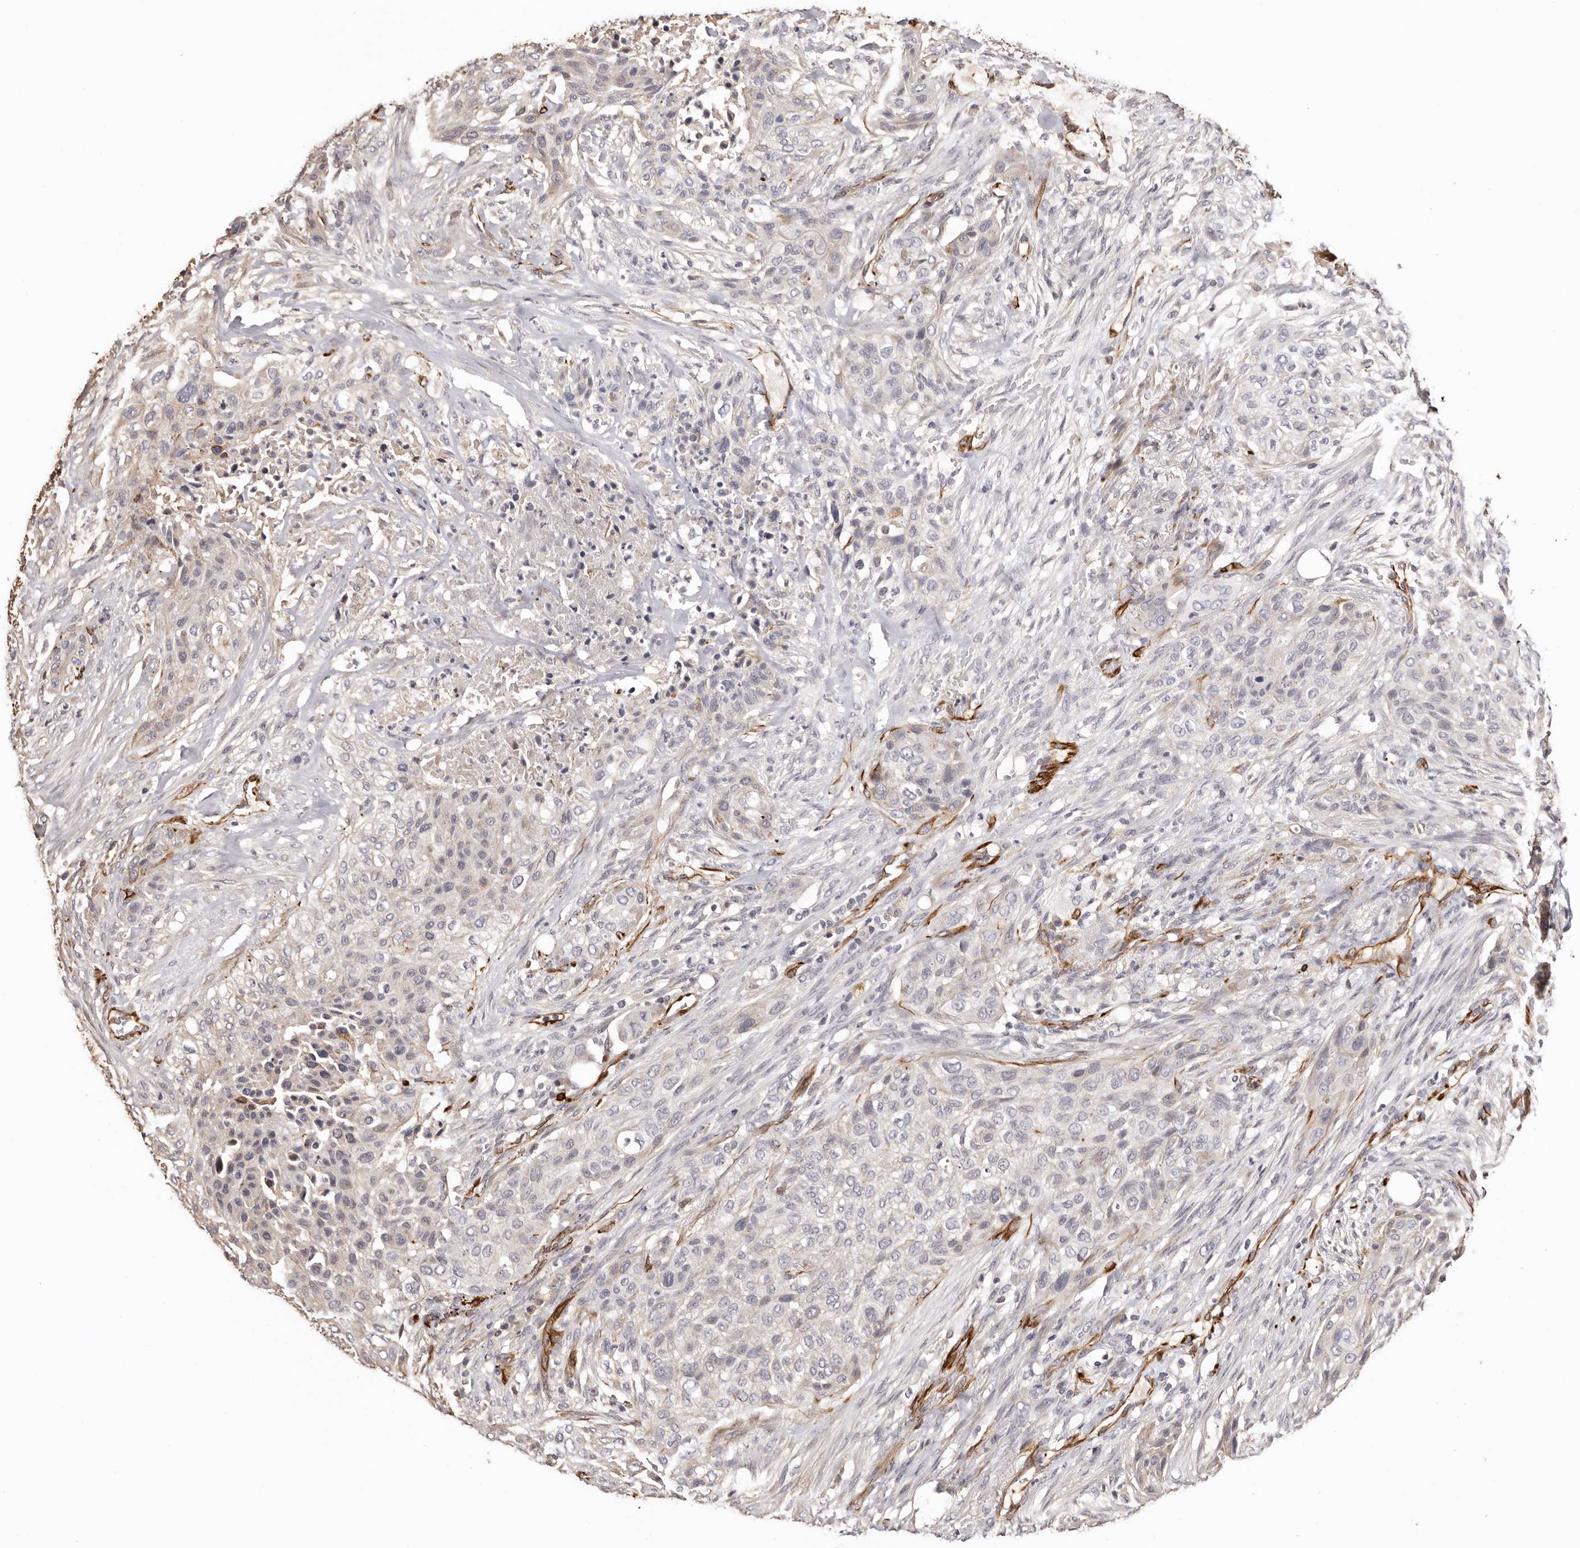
{"staining": {"intensity": "negative", "quantity": "none", "location": "none"}, "tissue": "urothelial cancer", "cell_type": "Tumor cells", "image_type": "cancer", "snomed": [{"axis": "morphology", "description": "Urothelial carcinoma, High grade"}, {"axis": "topography", "description": "Urinary bladder"}], "caption": "Photomicrograph shows no significant protein staining in tumor cells of urothelial carcinoma (high-grade).", "gene": "ZNF557", "patient": {"sex": "male", "age": 35}}